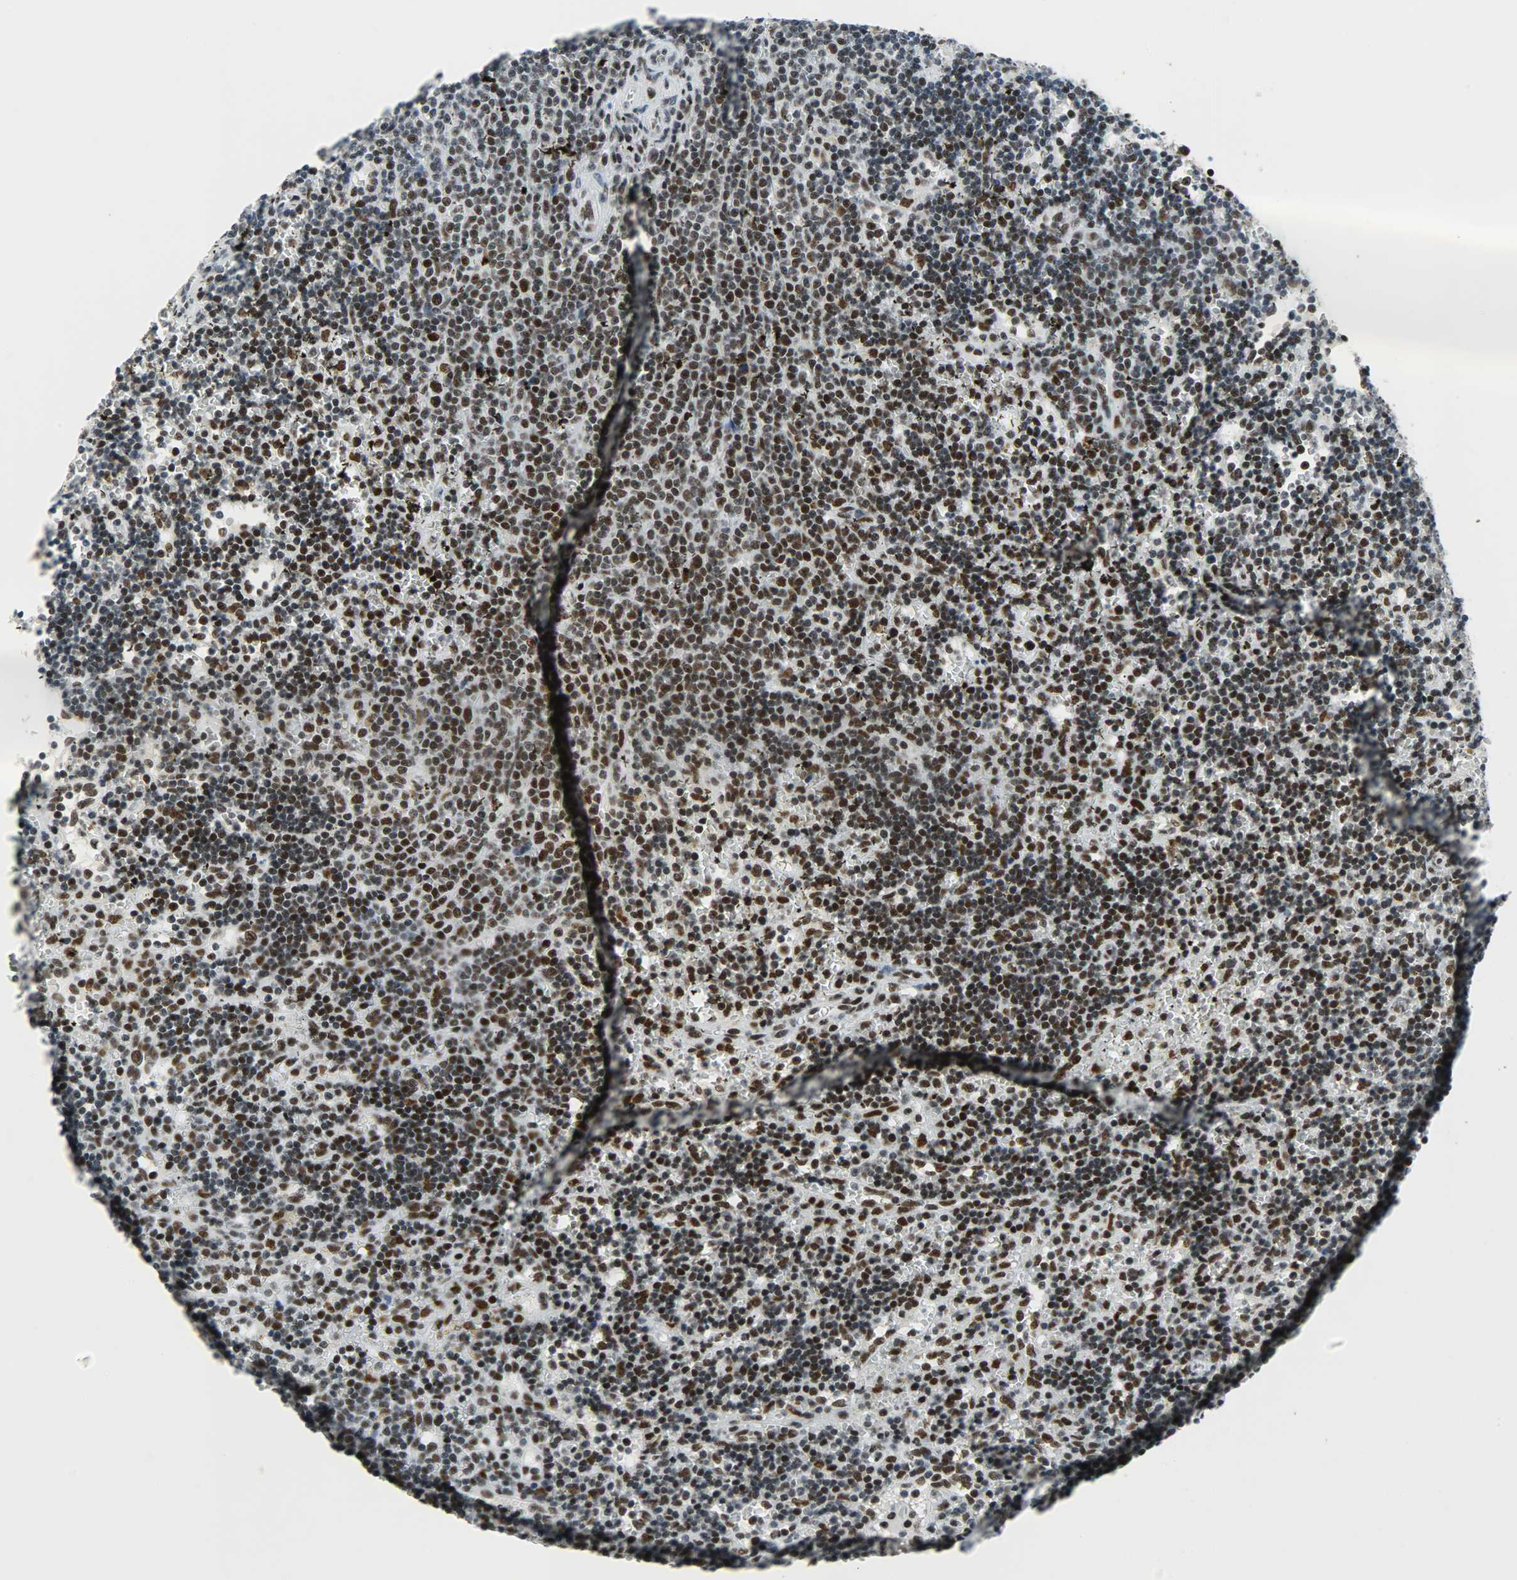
{"staining": {"intensity": "strong", "quantity": "25%-75%", "location": "nuclear"}, "tissue": "lymphoma", "cell_type": "Tumor cells", "image_type": "cancer", "snomed": [{"axis": "morphology", "description": "Malignant lymphoma, non-Hodgkin's type, Low grade"}, {"axis": "topography", "description": "Spleen"}], "caption": "Tumor cells display strong nuclear staining in about 25%-75% of cells in low-grade malignant lymphoma, non-Hodgkin's type.", "gene": "SNRPA", "patient": {"sex": "male", "age": 60}}